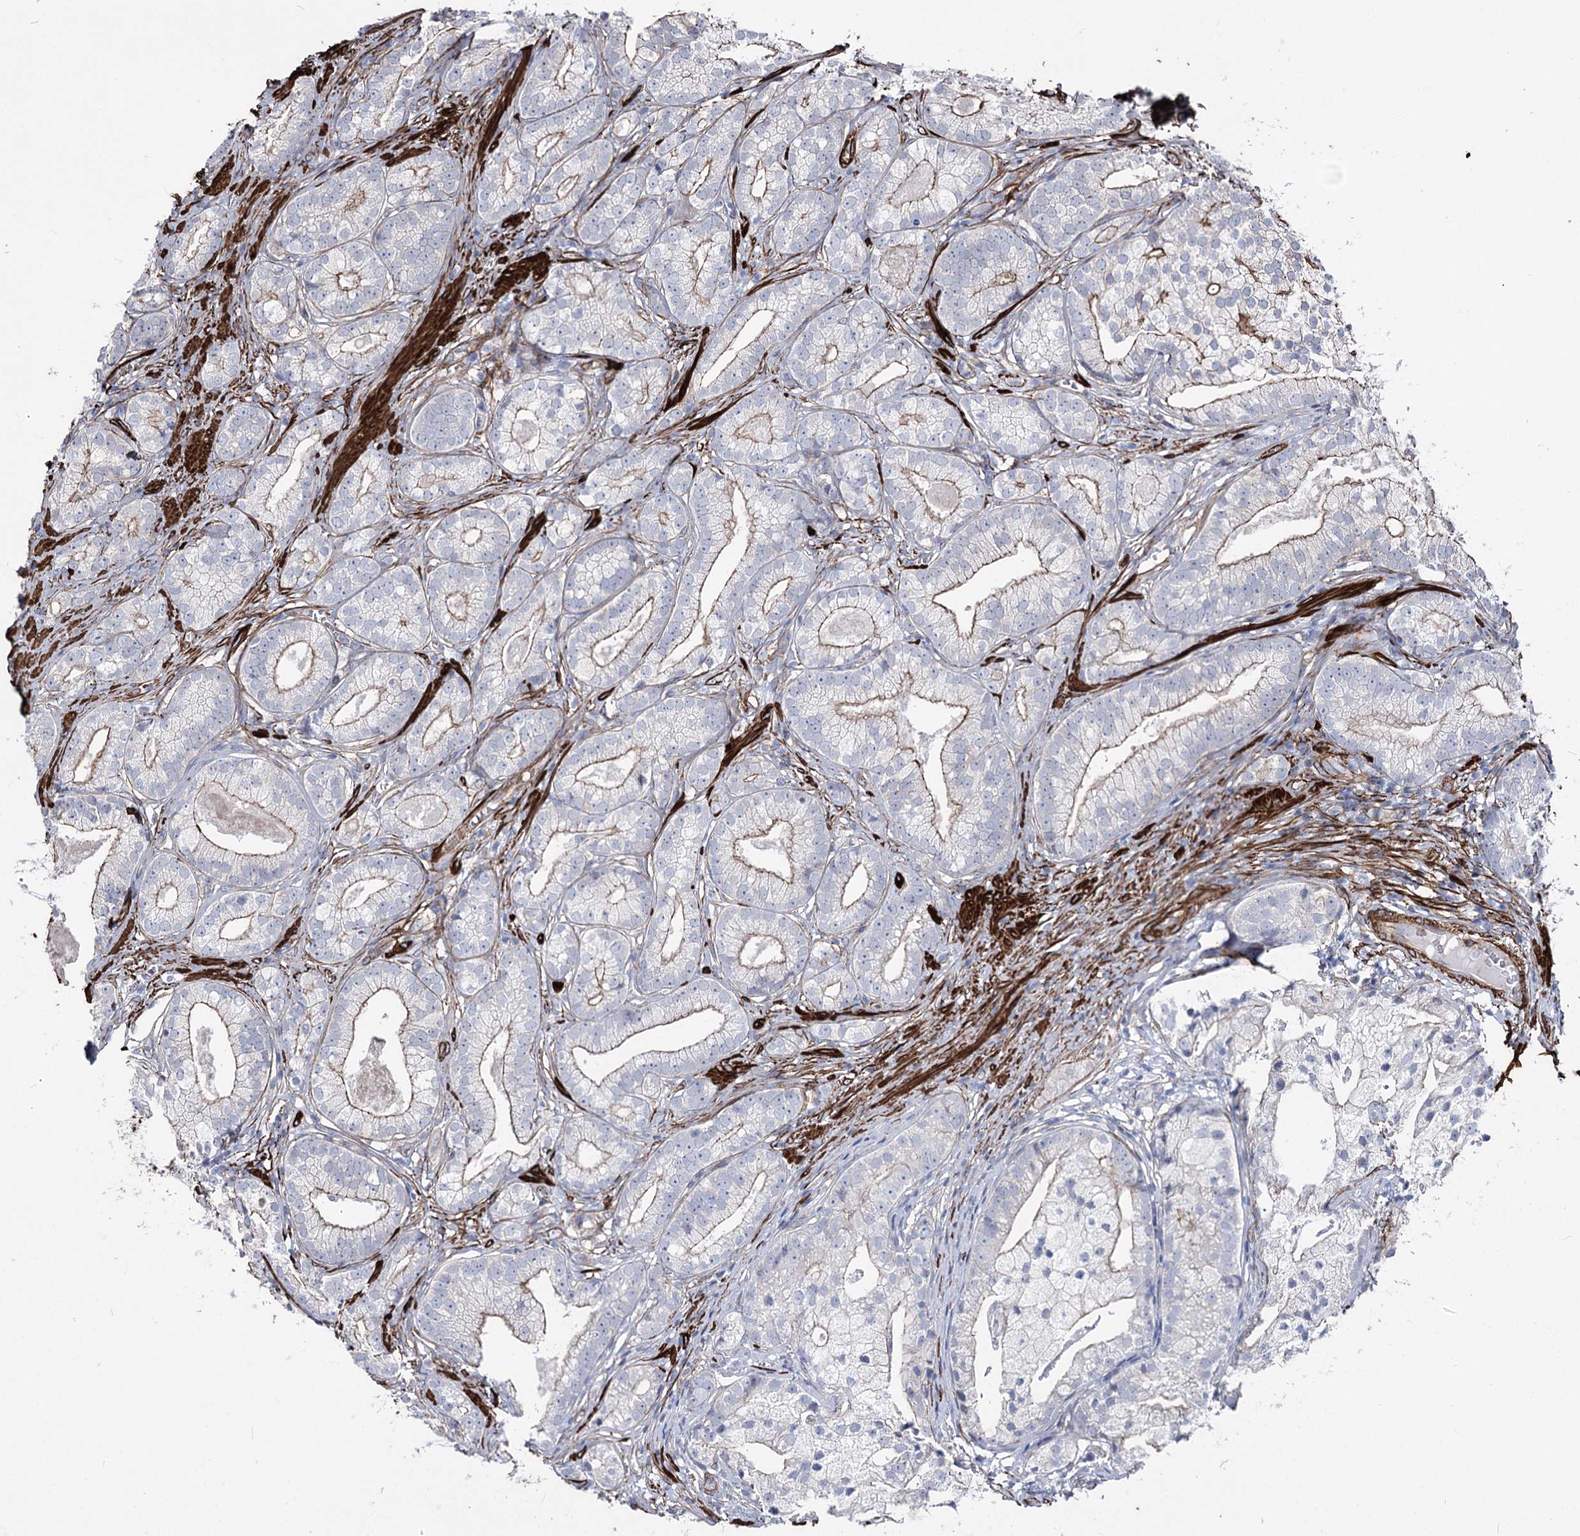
{"staining": {"intensity": "weak", "quantity": "25%-75%", "location": "cytoplasmic/membranous"}, "tissue": "prostate cancer", "cell_type": "Tumor cells", "image_type": "cancer", "snomed": [{"axis": "morphology", "description": "Adenocarcinoma, High grade"}, {"axis": "topography", "description": "Prostate"}], "caption": "Protein staining displays weak cytoplasmic/membranous positivity in about 25%-75% of tumor cells in prostate cancer (high-grade adenocarcinoma).", "gene": "ARHGAP20", "patient": {"sex": "male", "age": 69}}